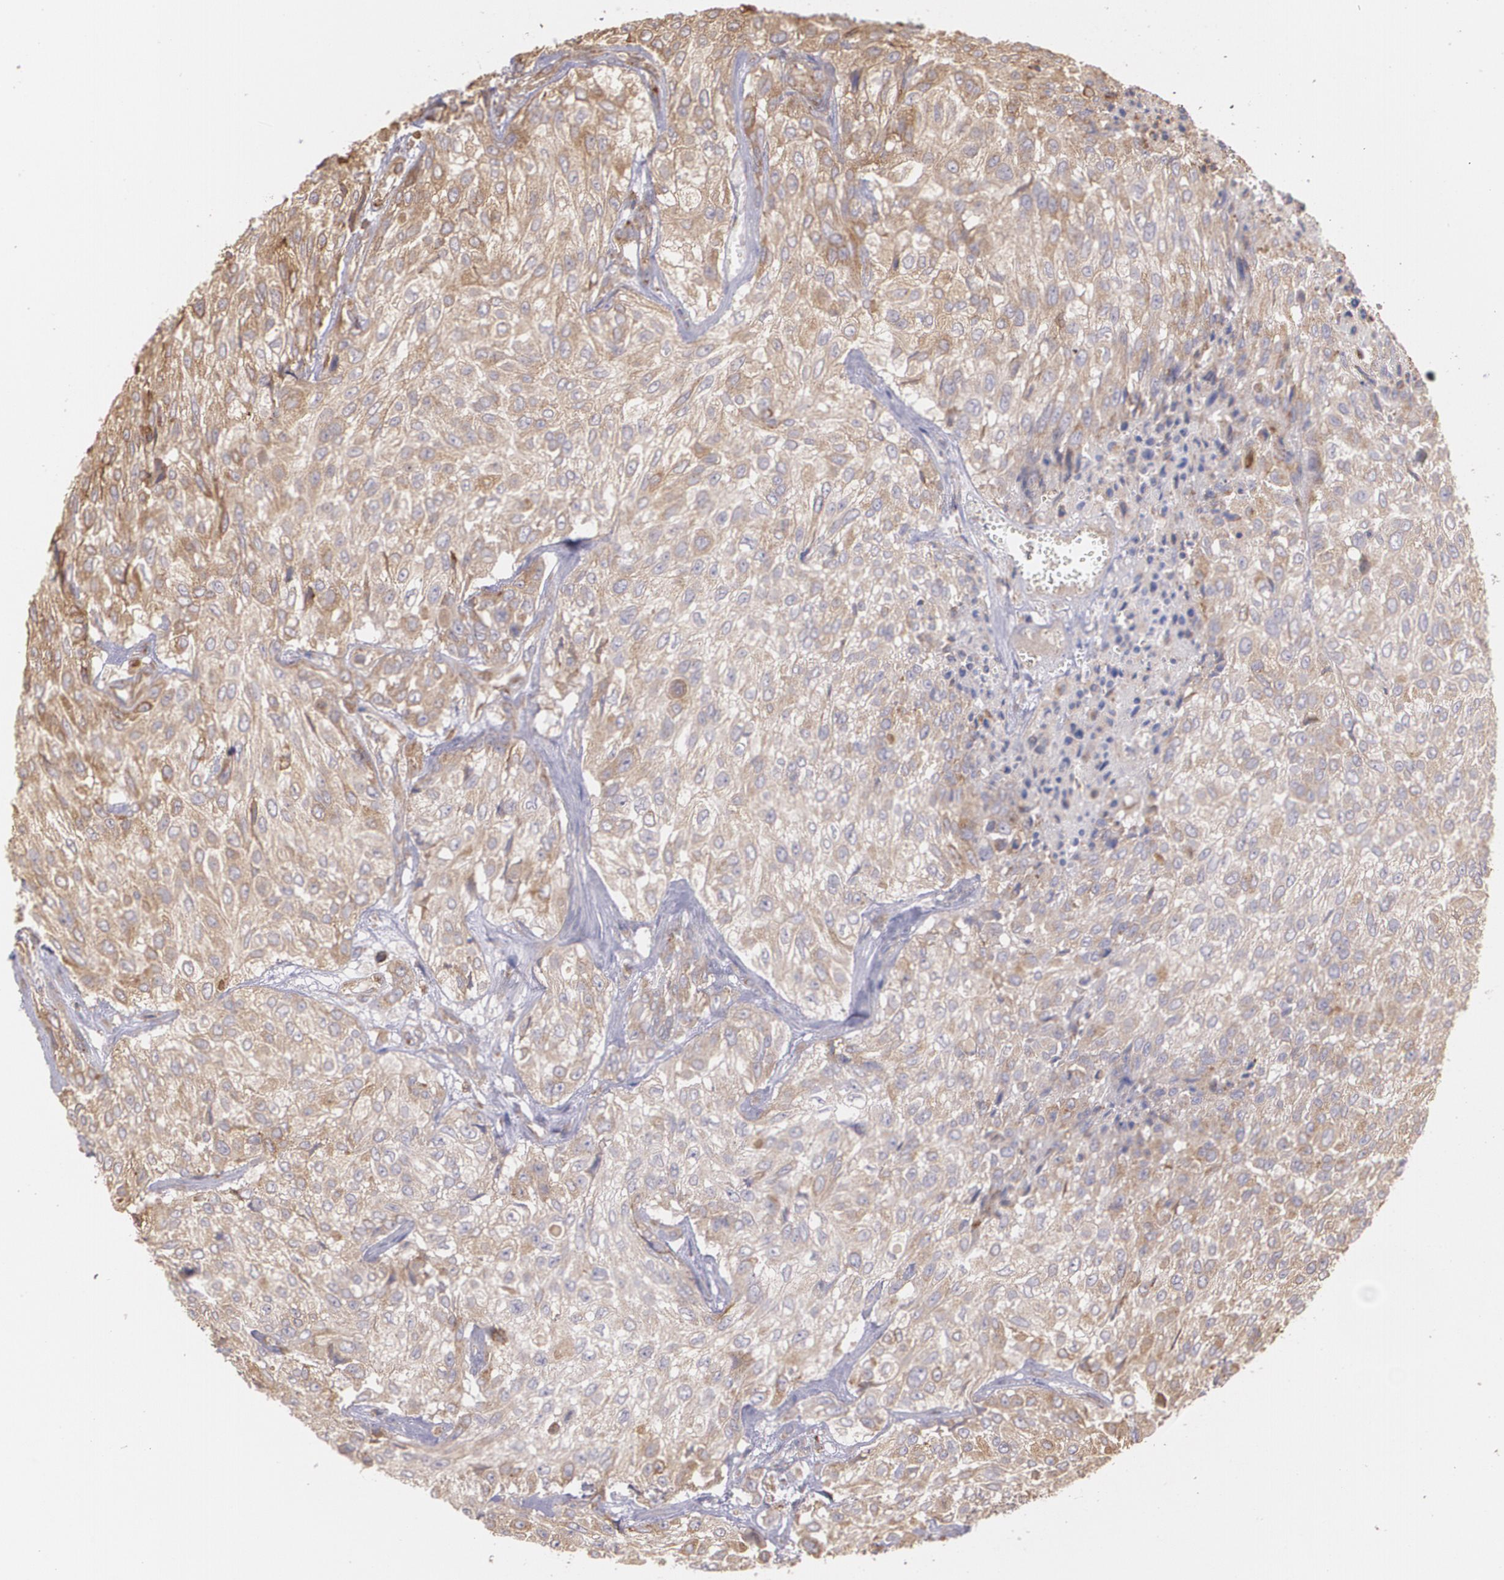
{"staining": {"intensity": "moderate", "quantity": ">75%", "location": "cytoplasmic/membranous"}, "tissue": "urothelial cancer", "cell_type": "Tumor cells", "image_type": "cancer", "snomed": [{"axis": "morphology", "description": "Urothelial carcinoma, High grade"}, {"axis": "topography", "description": "Urinary bladder"}], "caption": "Tumor cells exhibit moderate cytoplasmic/membranous positivity in about >75% of cells in urothelial cancer. The staining was performed using DAB (3,3'-diaminobenzidine) to visualize the protein expression in brown, while the nuclei were stained in blue with hematoxylin (Magnification: 20x).", "gene": "ECE1", "patient": {"sex": "male", "age": 57}}